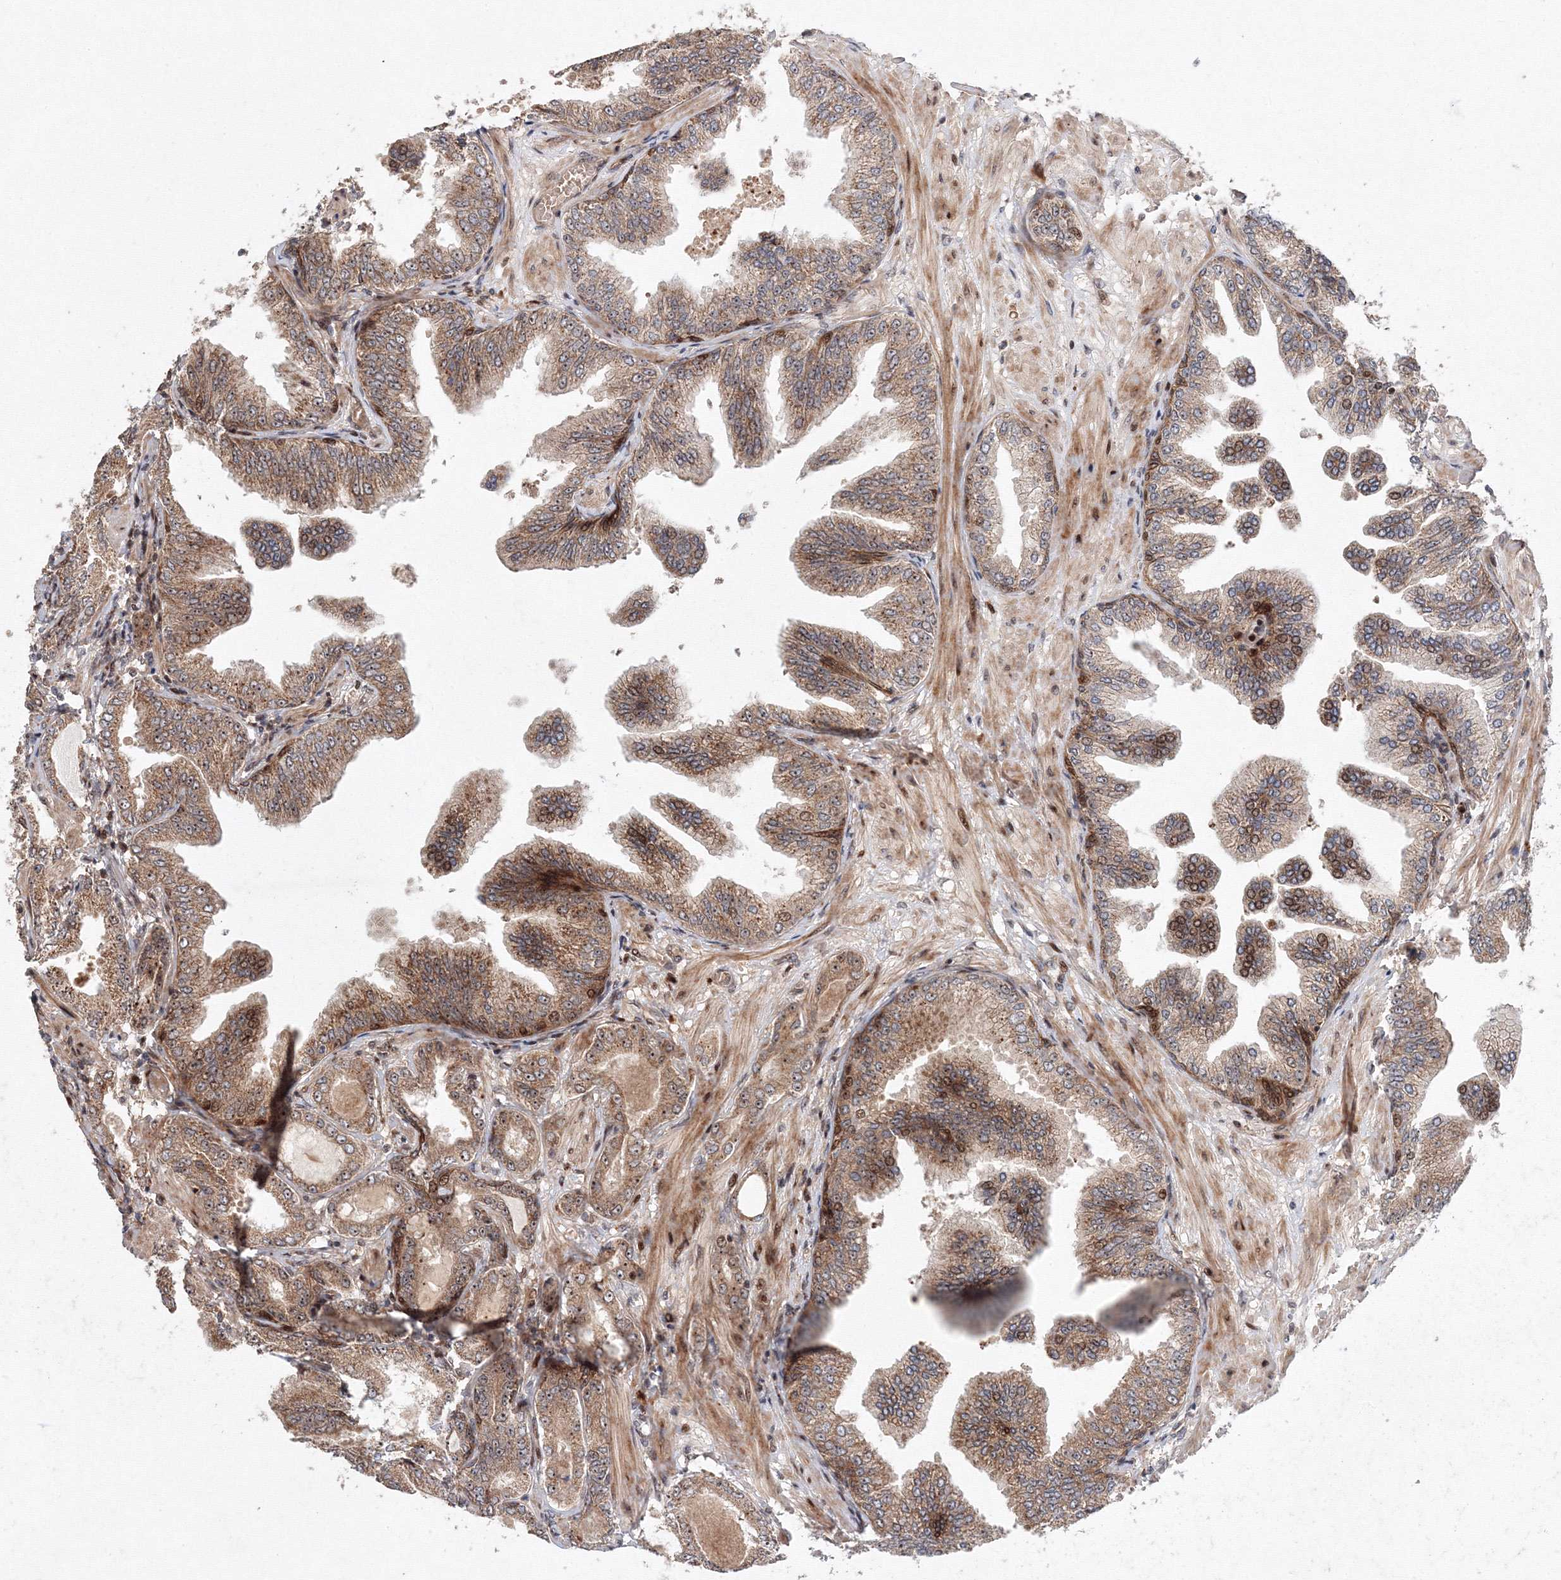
{"staining": {"intensity": "weak", "quantity": ">75%", "location": "cytoplasmic/membranous,nuclear"}, "tissue": "prostate cancer", "cell_type": "Tumor cells", "image_type": "cancer", "snomed": [{"axis": "morphology", "description": "Adenocarcinoma, Low grade"}, {"axis": "topography", "description": "Prostate"}], "caption": "A brown stain highlights weak cytoplasmic/membranous and nuclear expression of a protein in human adenocarcinoma (low-grade) (prostate) tumor cells. The protein of interest is shown in brown color, while the nuclei are stained blue.", "gene": "ANKAR", "patient": {"sex": "male", "age": 63}}